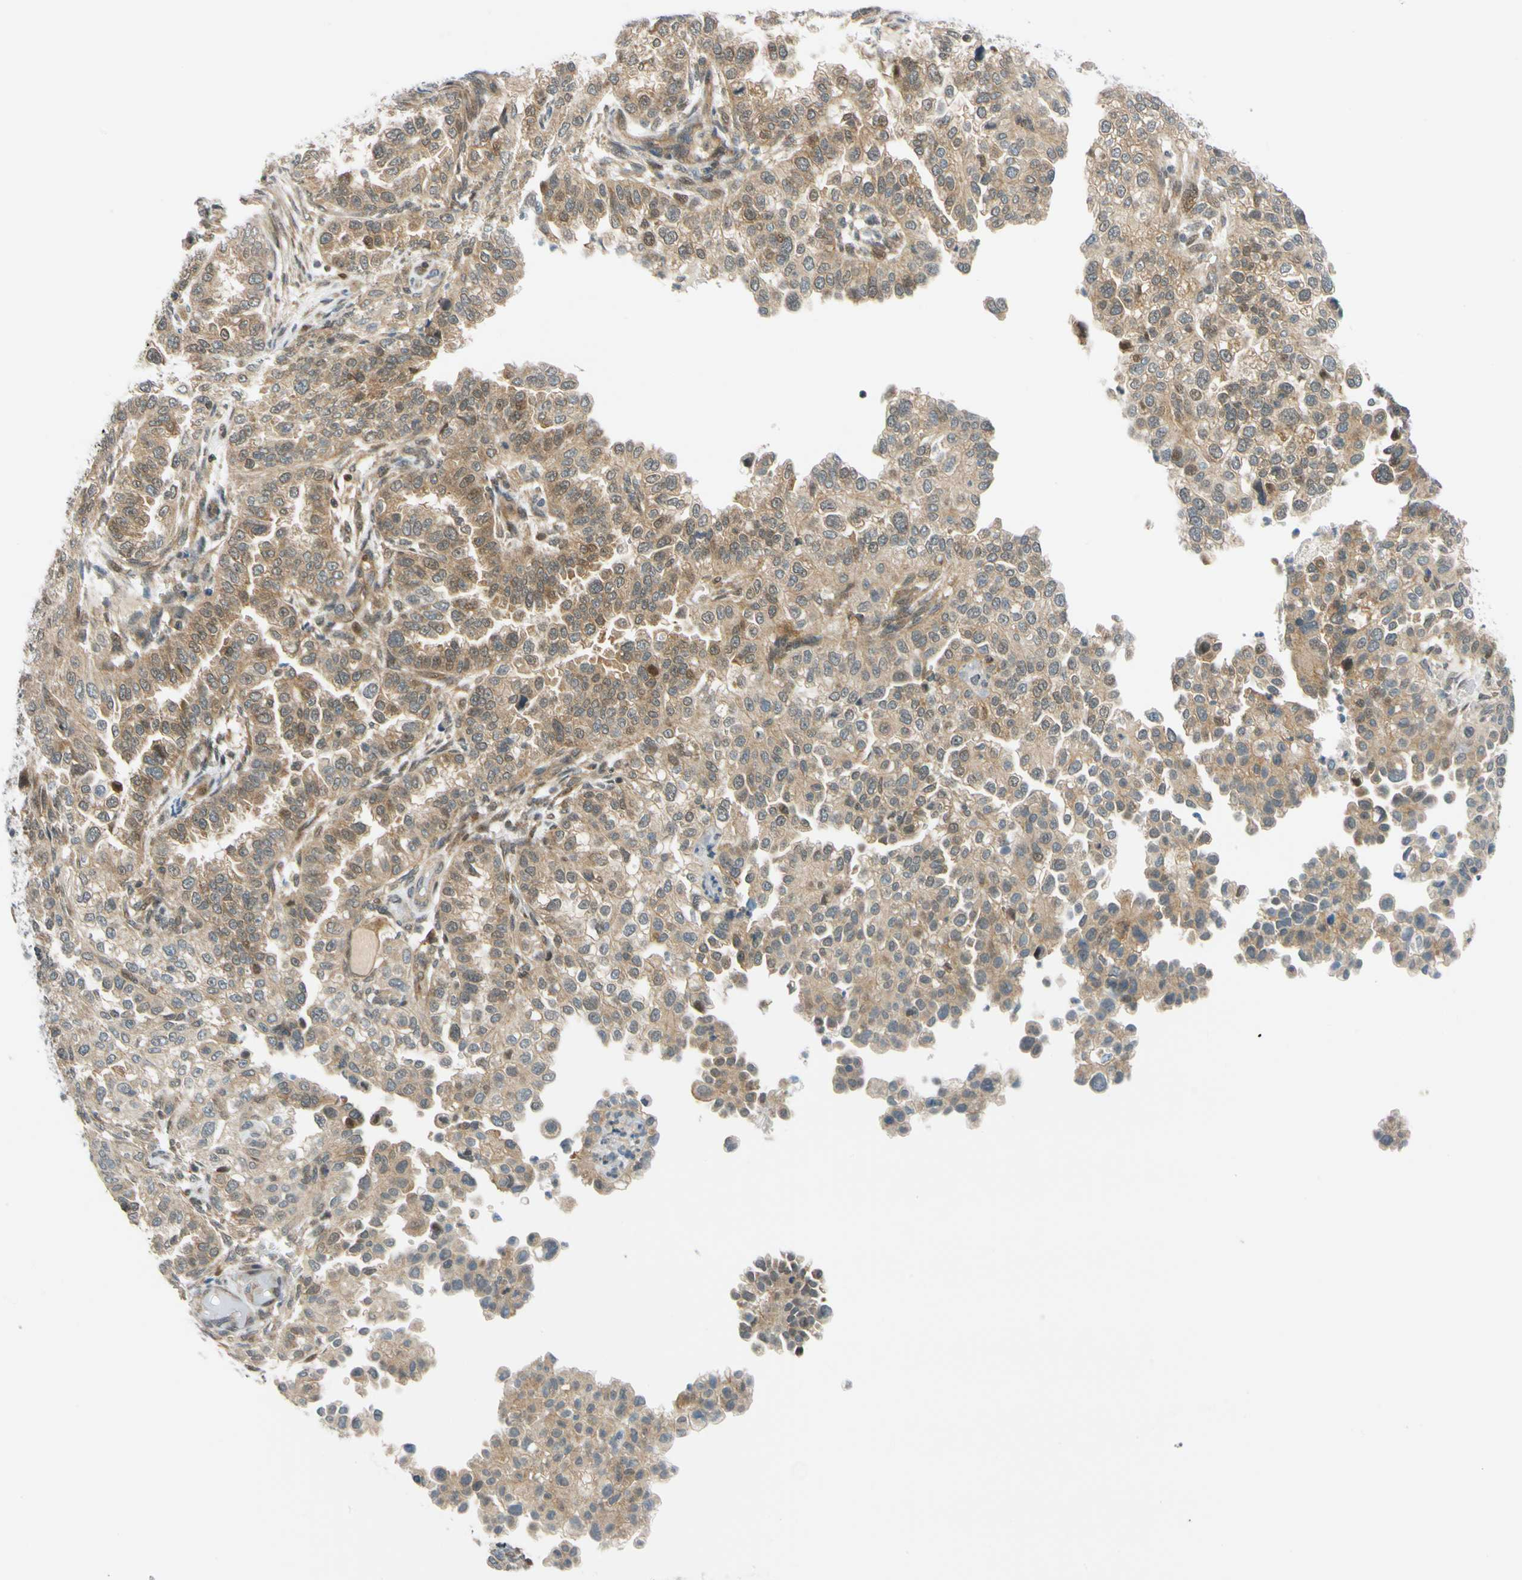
{"staining": {"intensity": "moderate", "quantity": ">75%", "location": "cytoplasmic/membranous"}, "tissue": "endometrial cancer", "cell_type": "Tumor cells", "image_type": "cancer", "snomed": [{"axis": "morphology", "description": "Adenocarcinoma, NOS"}, {"axis": "topography", "description": "Endometrium"}], "caption": "This is a histology image of immunohistochemistry staining of adenocarcinoma (endometrial), which shows moderate expression in the cytoplasmic/membranous of tumor cells.", "gene": "MAPK9", "patient": {"sex": "female", "age": 85}}